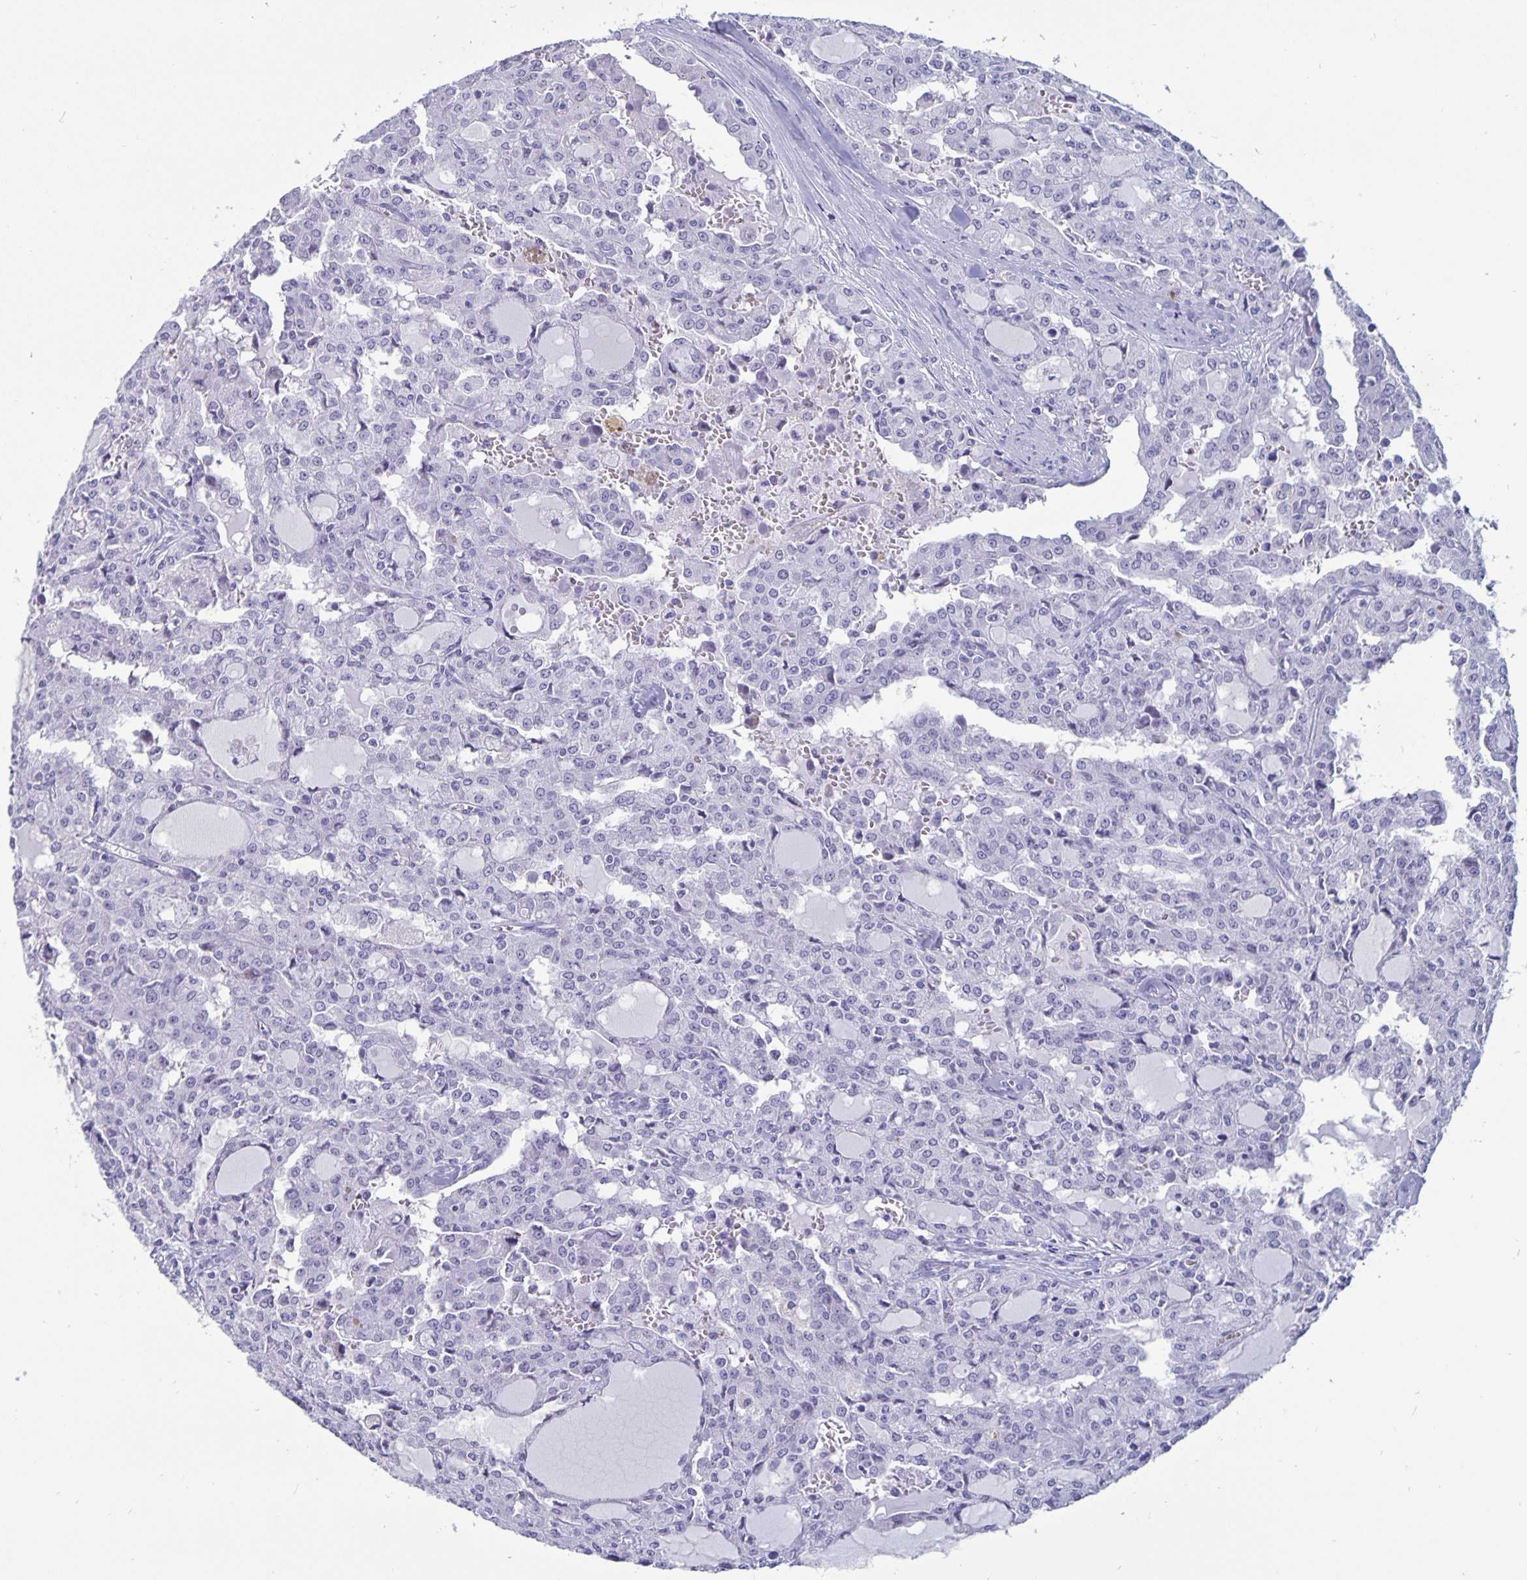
{"staining": {"intensity": "negative", "quantity": "none", "location": "none"}, "tissue": "head and neck cancer", "cell_type": "Tumor cells", "image_type": "cancer", "snomed": [{"axis": "morphology", "description": "Adenocarcinoma, NOS"}, {"axis": "topography", "description": "Head-Neck"}], "caption": "Immunohistochemistry (IHC) photomicrograph of neoplastic tissue: head and neck cancer stained with DAB (3,3'-diaminobenzidine) shows no significant protein staining in tumor cells.", "gene": "BPIFA3", "patient": {"sex": "male", "age": 64}}